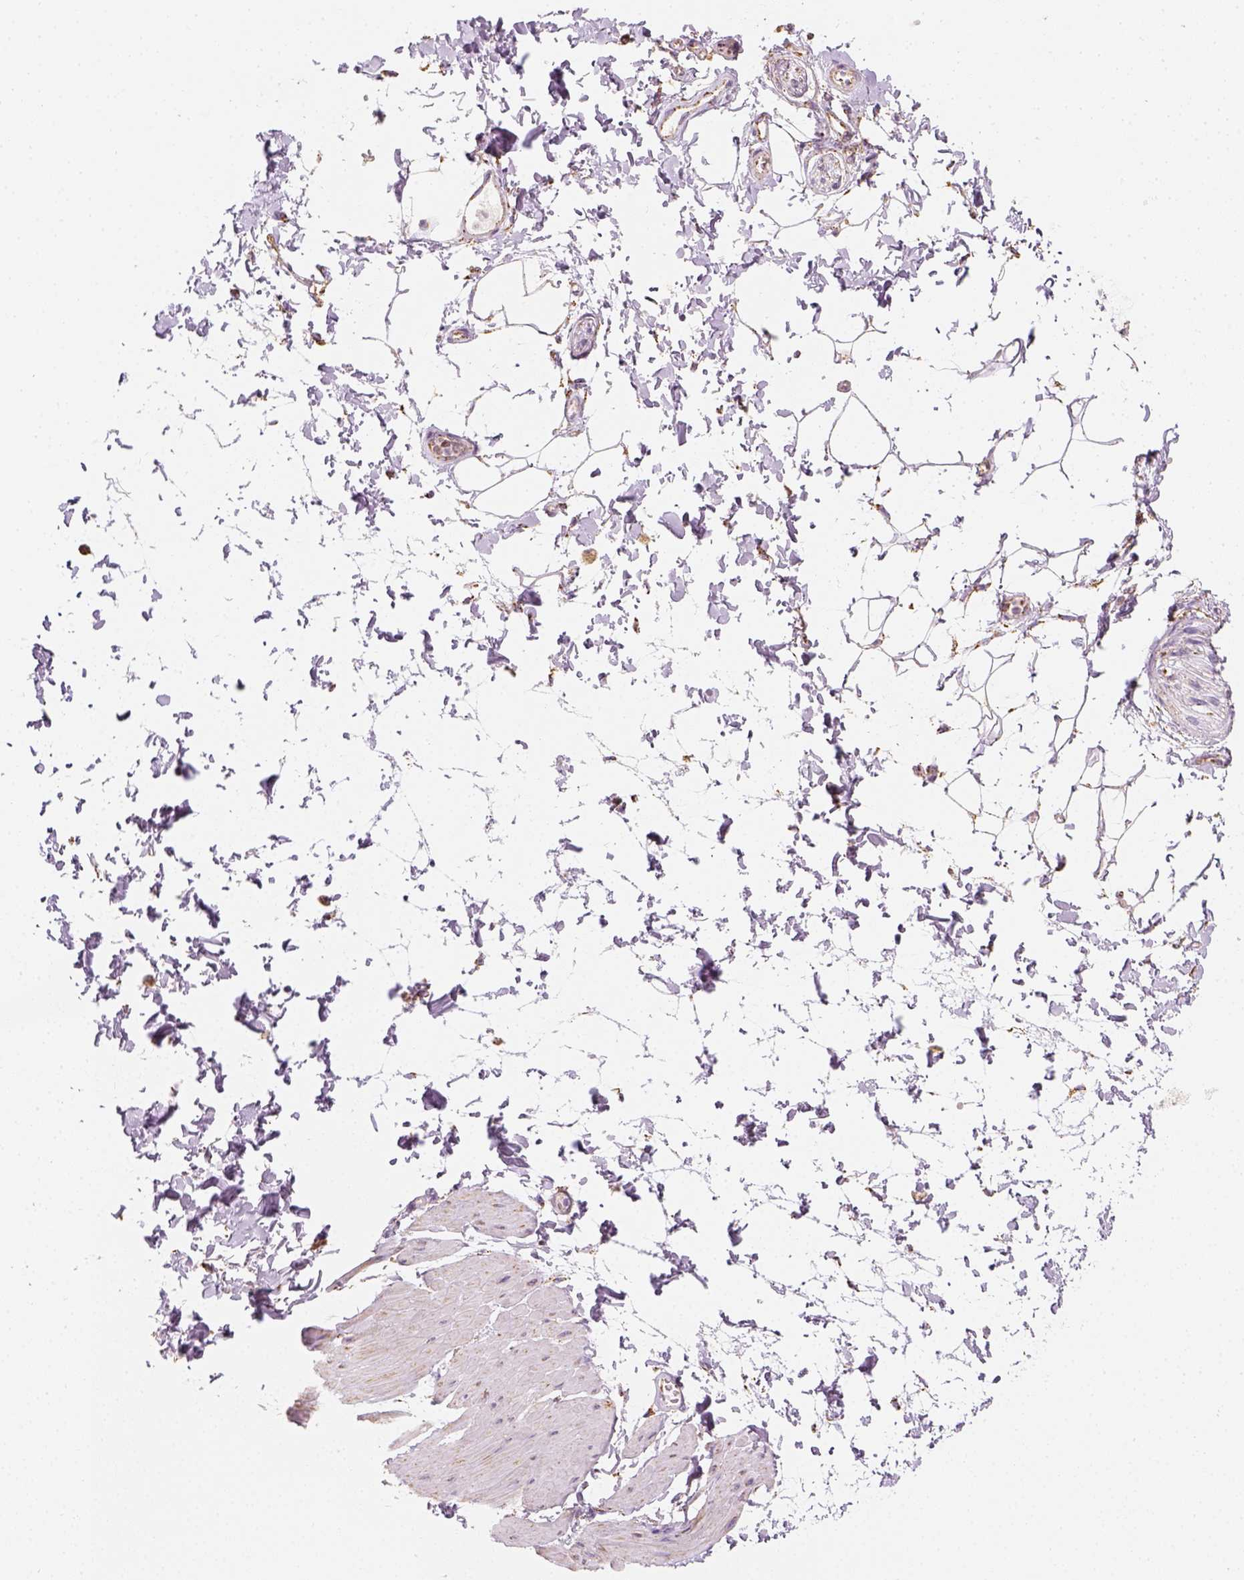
{"staining": {"intensity": "negative", "quantity": "none", "location": "none"}, "tissue": "adipose tissue", "cell_type": "Adipocytes", "image_type": "normal", "snomed": [{"axis": "morphology", "description": "Normal tissue, NOS"}, {"axis": "topography", "description": "Smooth muscle"}, {"axis": "topography", "description": "Peripheral nerve tissue"}], "caption": "A photomicrograph of adipose tissue stained for a protein shows no brown staining in adipocytes.", "gene": "LCA5", "patient": {"sex": "male", "age": 58}}